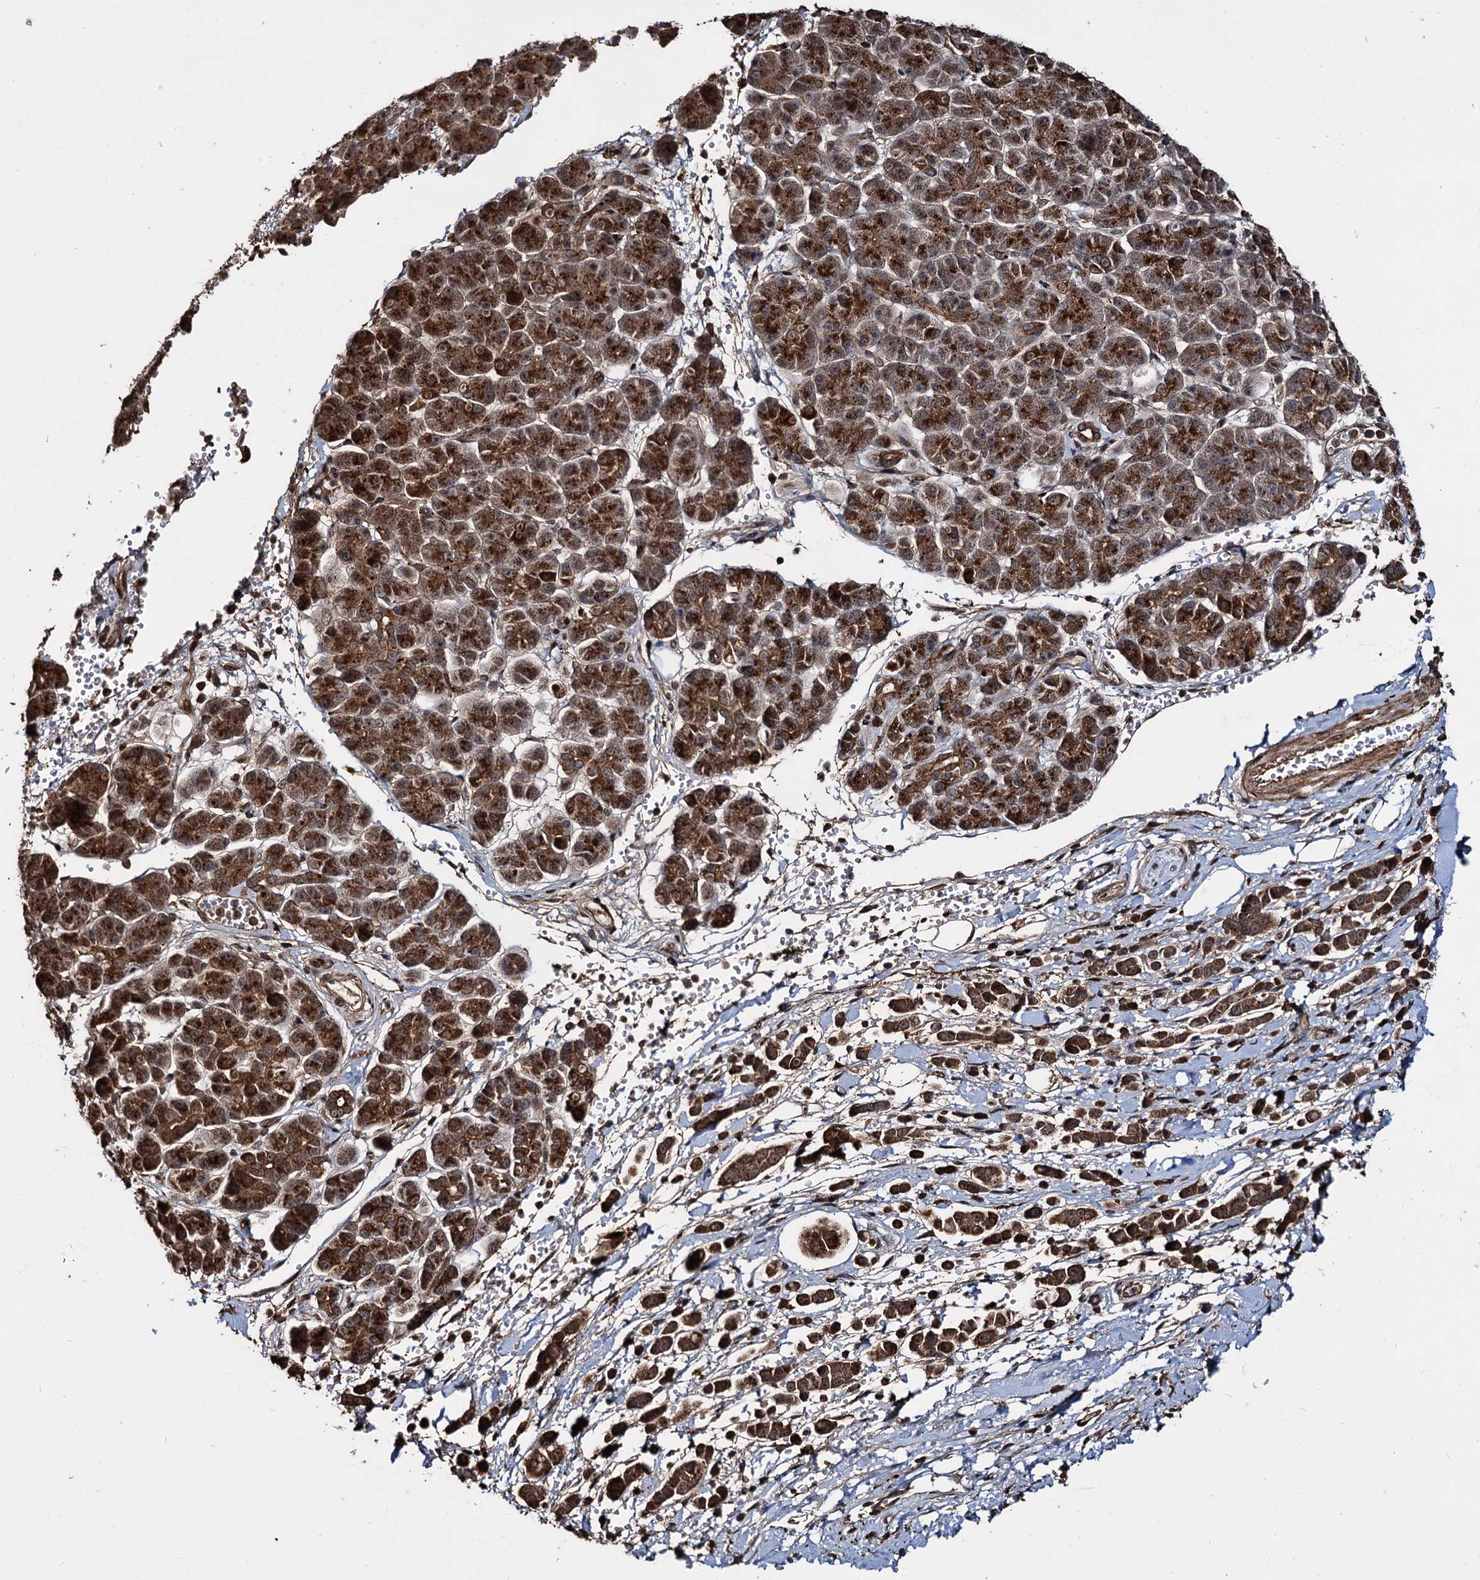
{"staining": {"intensity": "moderate", "quantity": ">75%", "location": "cytoplasmic/membranous,nuclear"}, "tissue": "pancreatic cancer", "cell_type": "Tumor cells", "image_type": "cancer", "snomed": [{"axis": "morphology", "description": "Normal tissue, NOS"}, {"axis": "morphology", "description": "Adenocarcinoma, NOS"}, {"axis": "topography", "description": "Pancreas"}], "caption": "Pancreatic cancer stained with a brown dye exhibits moderate cytoplasmic/membranous and nuclear positive positivity in approximately >75% of tumor cells.", "gene": "CEP192", "patient": {"sex": "female", "age": 64}}